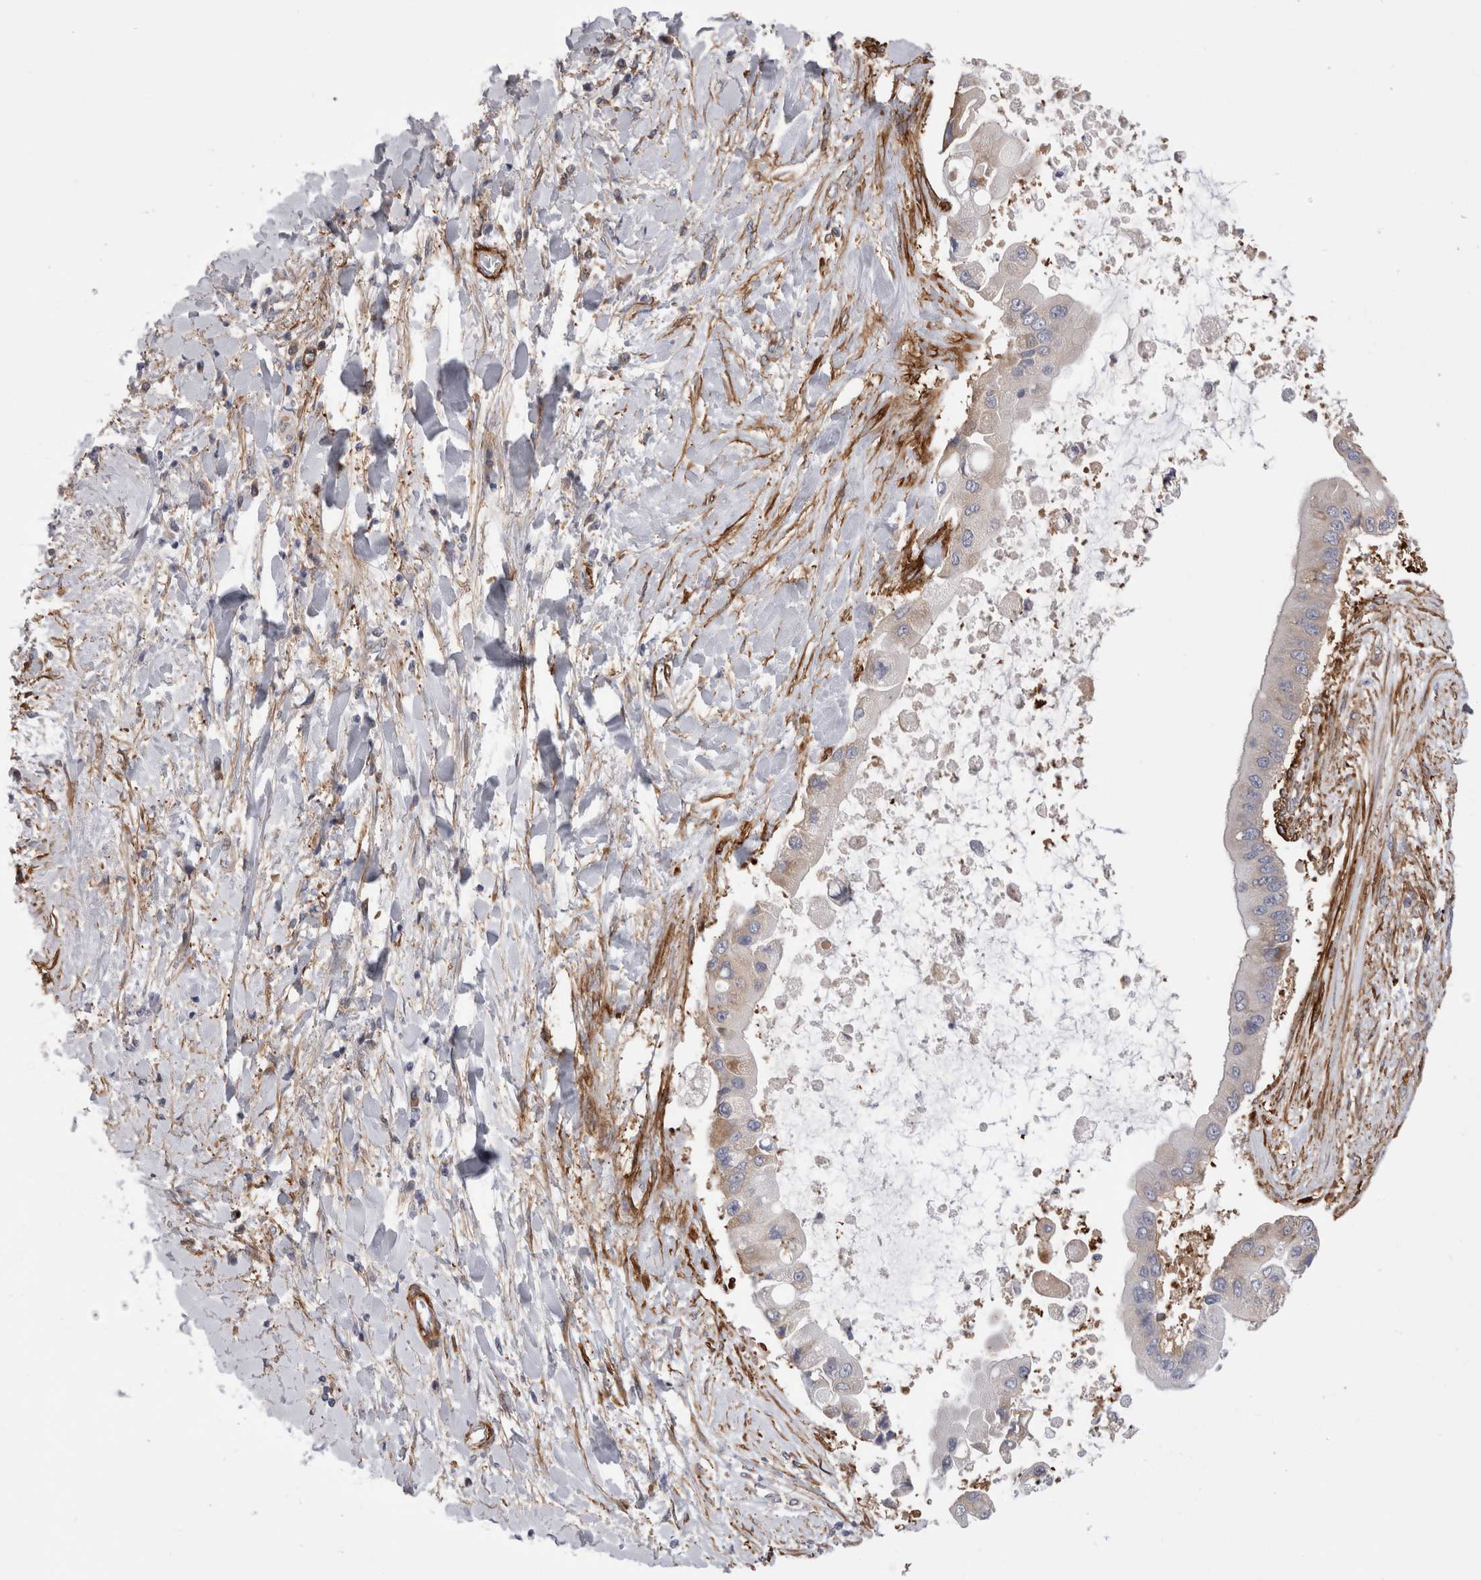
{"staining": {"intensity": "weak", "quantity": "<25%", "location": "cytoplasmic/membranous"}, "tissue": "liver cancer", "cell_type": "Tumor cells", "image_type": "cancer", "snomed": [{"axis": "morphology", "description": "Cholangiocarcinoma"}, {"axis": "topography", "description": "Liver"}], "caption": "Human liver cancer (cholangiocarcinoma) stained for a protein using immunohistochemistry (IHC) reveals no staining in tumor cells.", "gene": "EPRS1", "patient": {"sex": "male", "age": 50}}